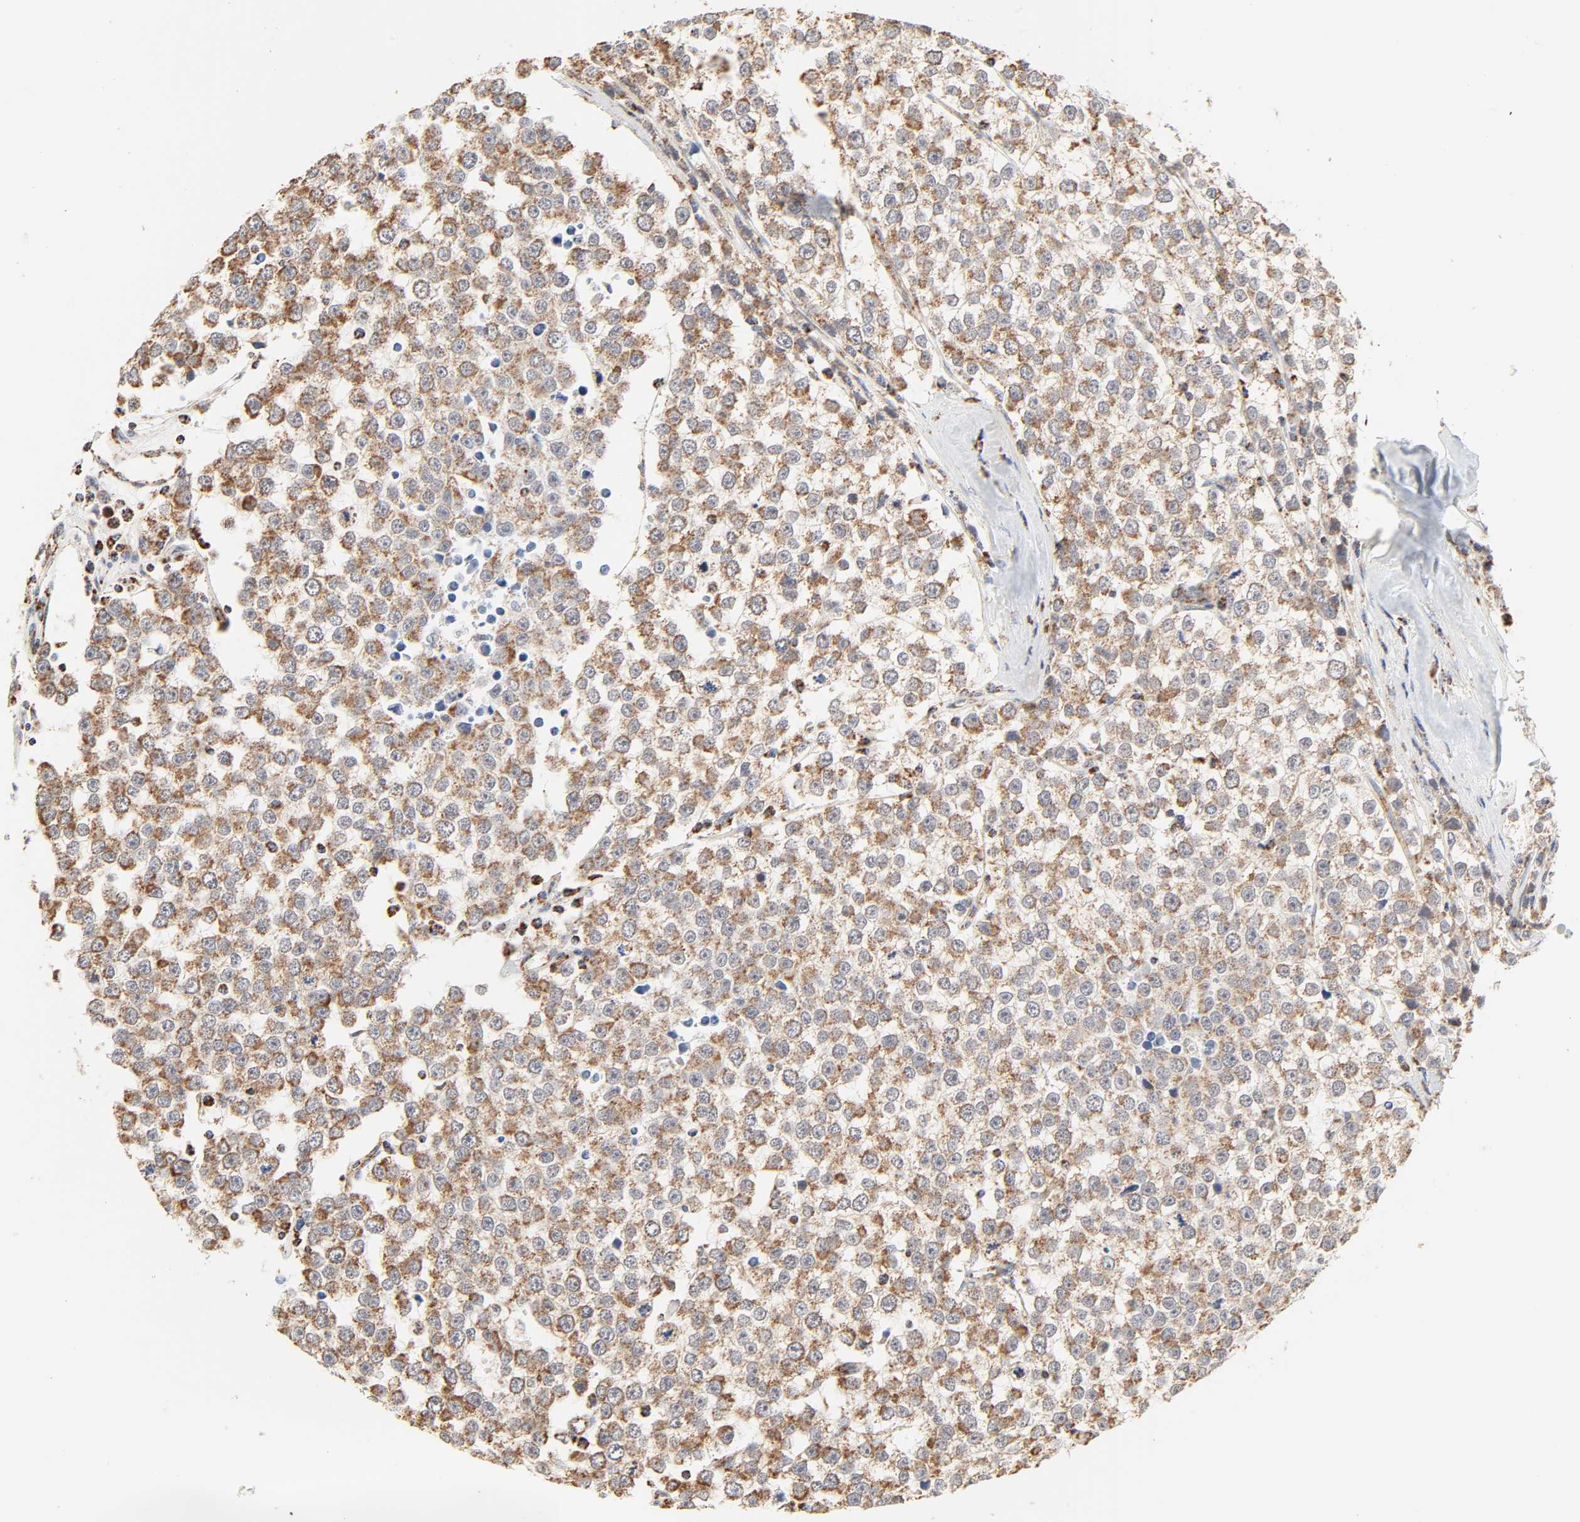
{"staining": {"intensity": "moderate", "quantity": ">75%", "location": "cytoplasmic/membranous"}, "tissue": "testis cancer", "cell_type": "Tumor cells", "image_type": "cancer", "snomed": [{"axis": "morphology", "description": "Seminoma, NOS"}, {"axis": "morphology", "description": "Carcinoma, Embryonal, NOS"}, {"axis": "topography", "description": "Testis"}], "caption": "Immunohistochemical staining of testis cancer (seminoma) exhibits medium levels of moderate cytoplasmic/membranous staining in about >75% of tumor cells.", "gene": "ZMAT5", "patient": {"sex": "male", "age": 52}}